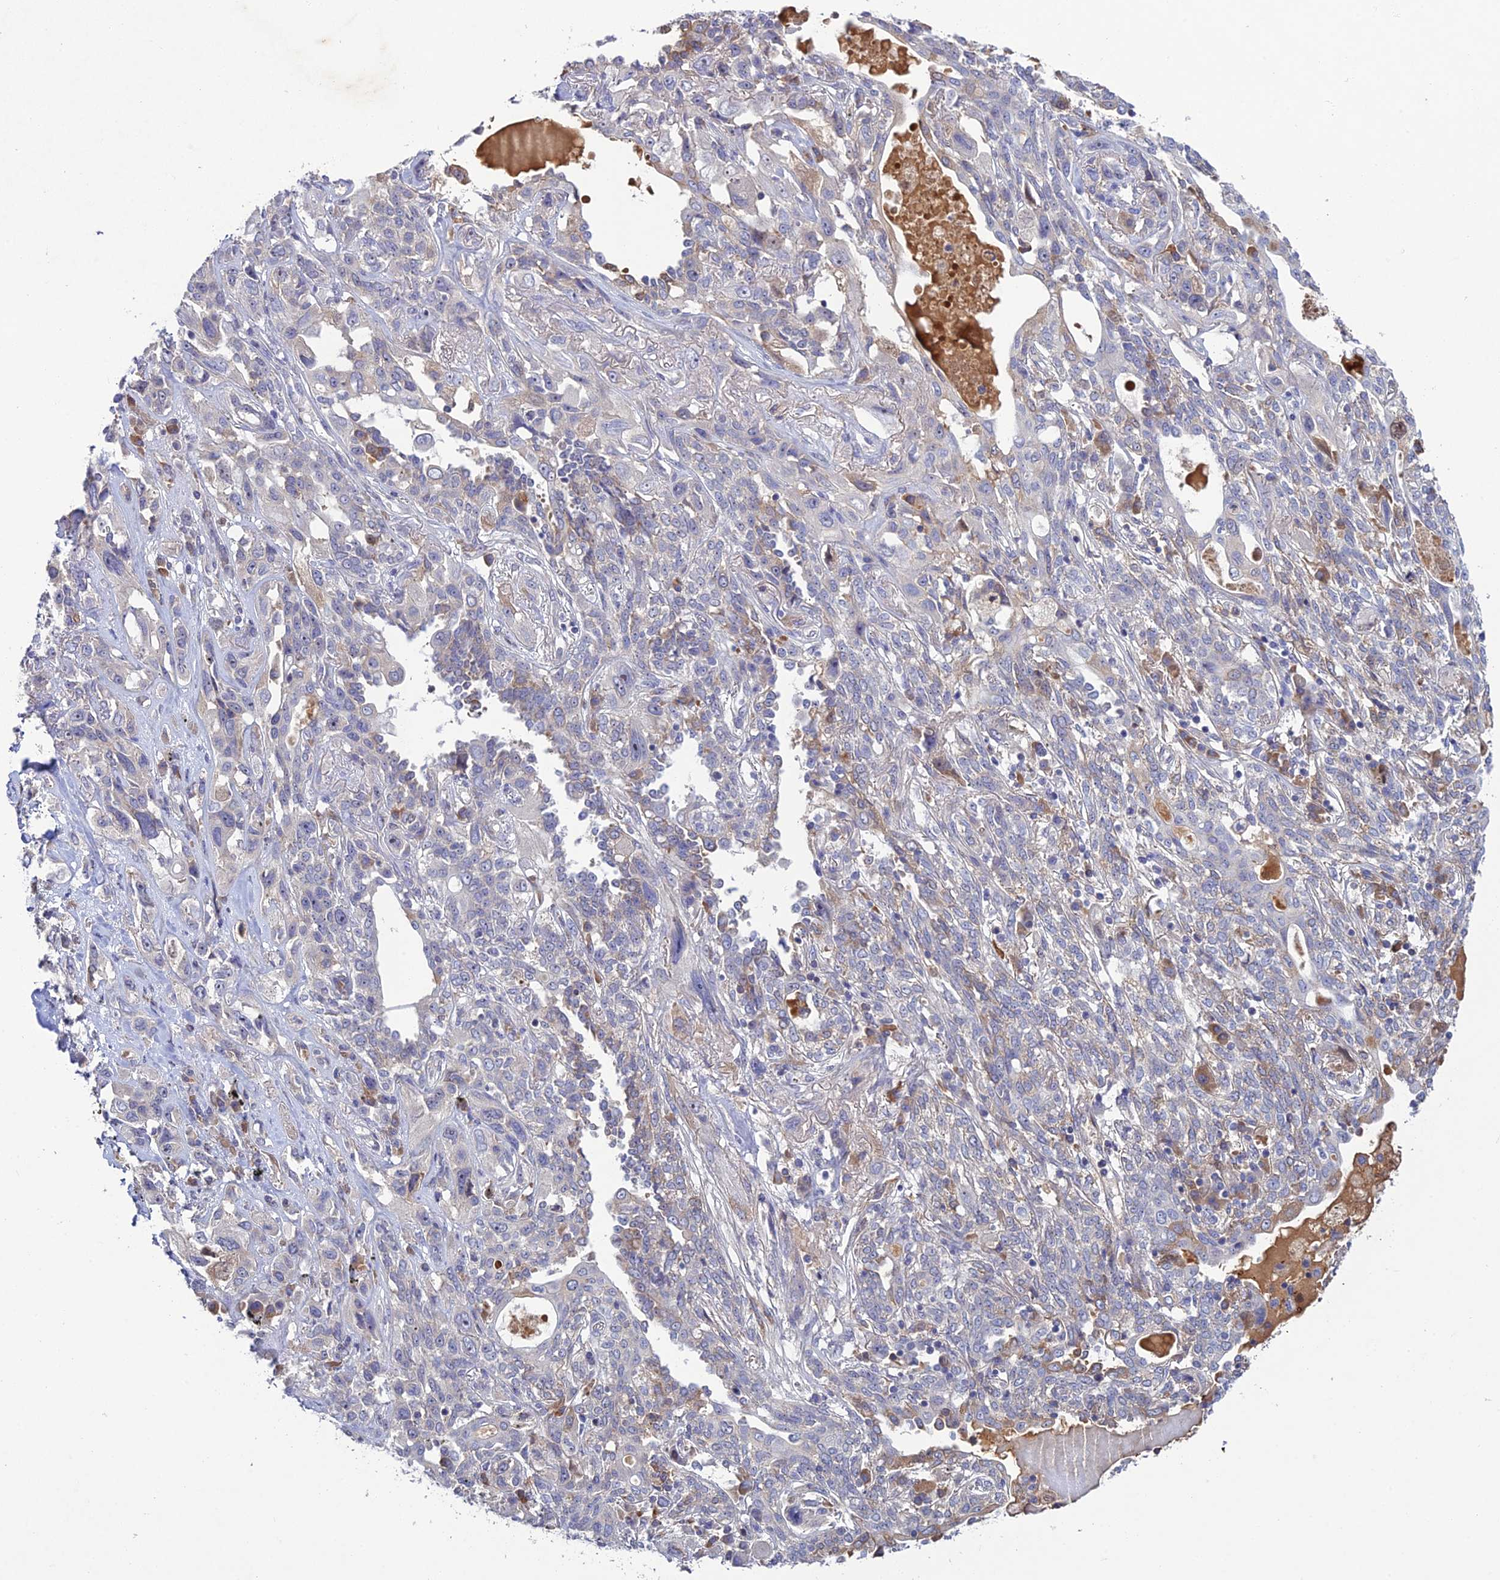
{"staining": {"intensity": "negative", "quantity": "none", "location": "none"}, "tissue": "lung cancer", "cell_type": "Tumor cells", "image_type": "cancer", "snomed": [{"axis": "morphology", "description": "Squamous cell carcinoma, NOS"}, {"axis": "topography", "description": "Lung"}], "caption": "Immunohistochemical staining of human lung cancer demonstrates no significant positivity in tumor cells.", "gene": "CHST5", "patient": {"sex": "female", "age": 70}}